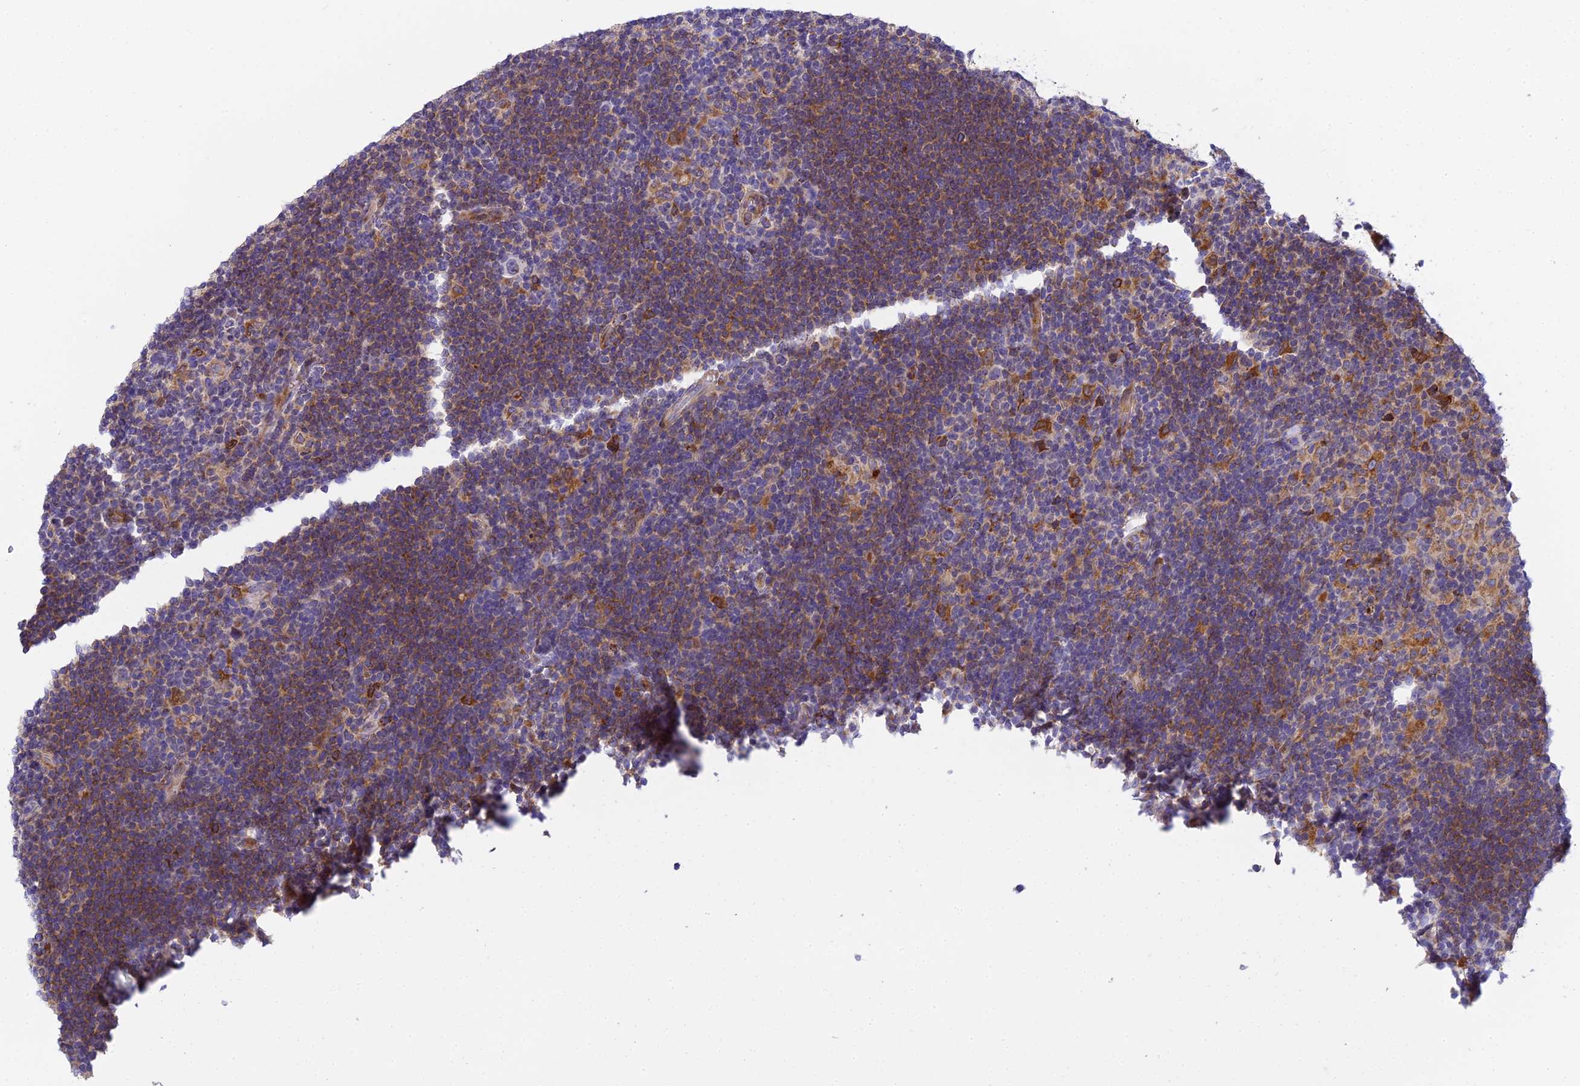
{"staining": {"intensity": "negative", "quantity": "none", "location": "none"}, "tissue": "lymphoma", "cell_type": "Tumor cells", "image_type": "cancer", "snomed": [{"axis": "morphology", "description": "Hodgkin's disease, NOS"}, {"axis": "topography", "description": "Lymph node"}], "caption": "Immunohistochemistry photomicrograph of human lymphoma stained for a protein (brown), which reveals no positivity in tumor cells.", "gene": "CLCN7", "patient": {"sex": "female", "age": 57}}